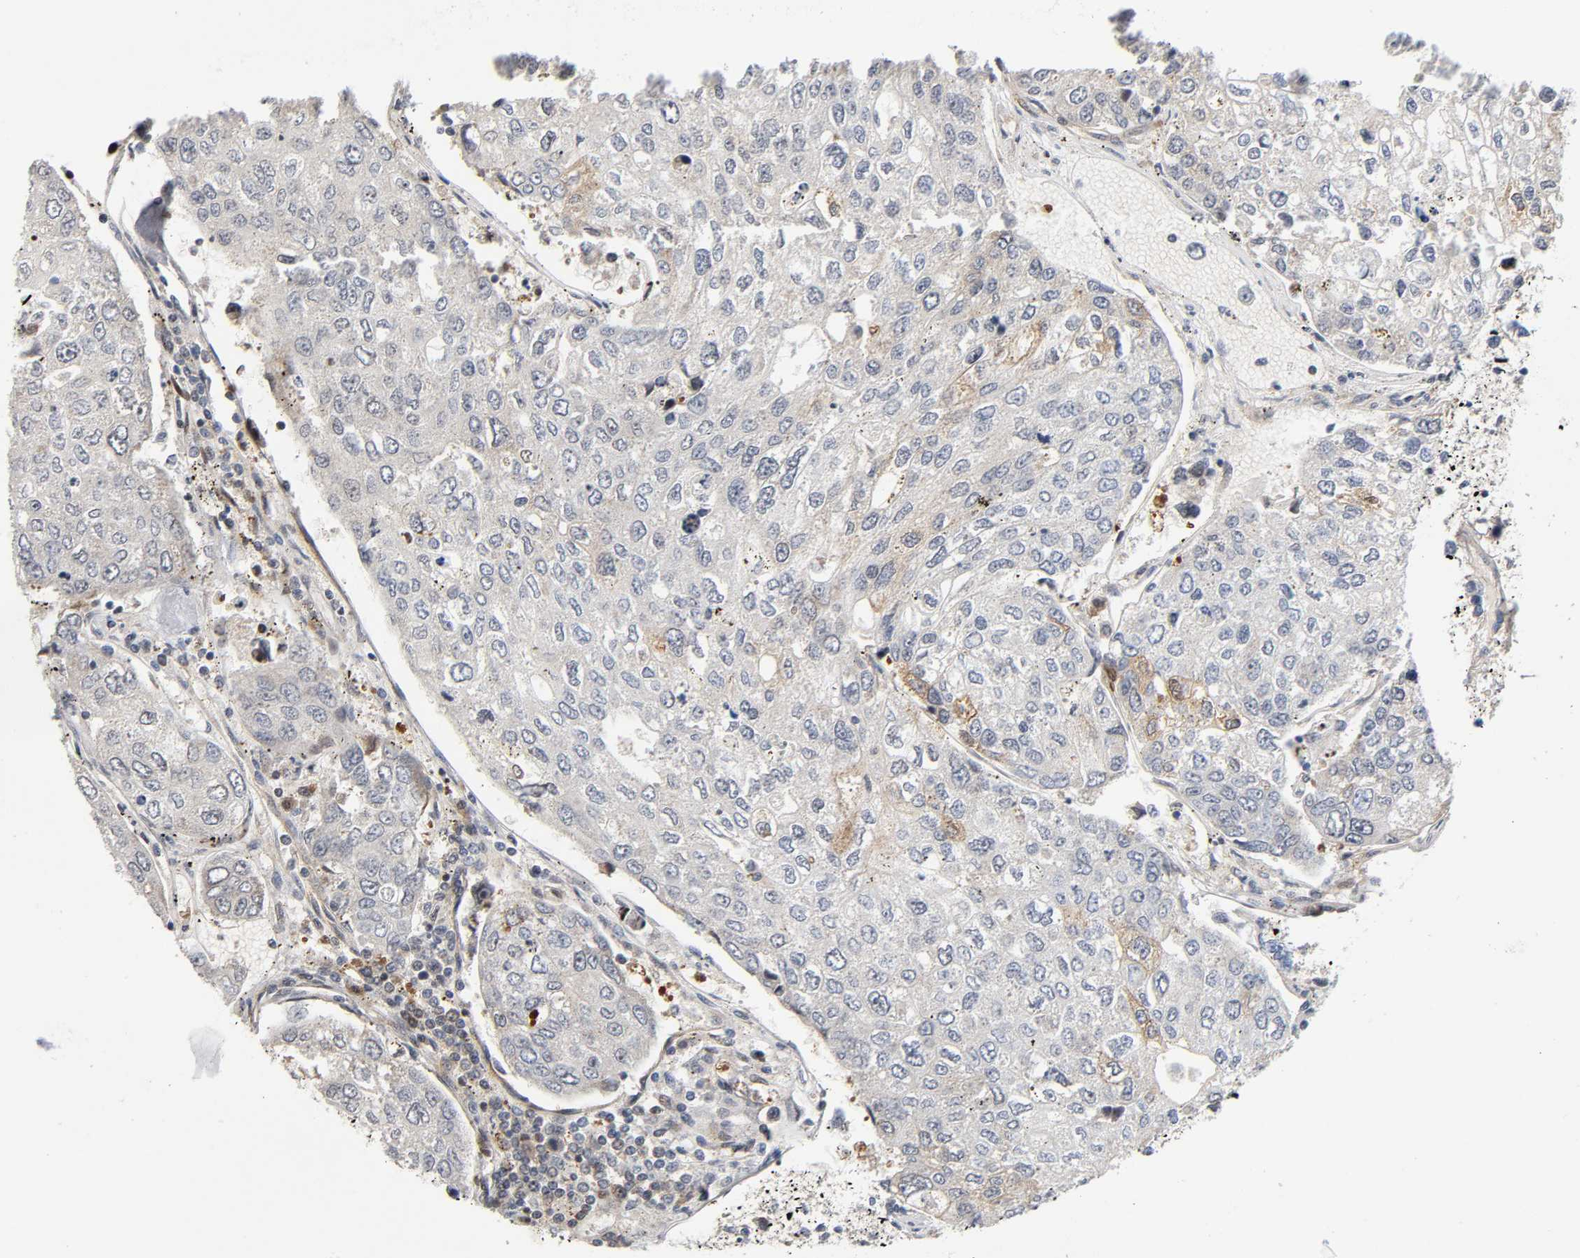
{"staining": {"intensity": "negative", "quantity": "none", "location": "none"}, "tissue": "urothelial cancer", "cell_type": "Tumor cells", "image_type": "cancer", "snomed": [{"axis": "morphology", "description": "Urothelial carcinoma, High grade"}, {"axis": "topography", "description": "Lymph node"}, {"axis": "topography", "description": "Urinary bladder"}], "caption": "DAB immunohistochemical staining of high-grade urothelial carcinoma demonstrates no significant positivity in tumor cells. Nuclei are stained in blue.", "gene": "CD2AP", "patient": {"sex": "male", "age": 51}}